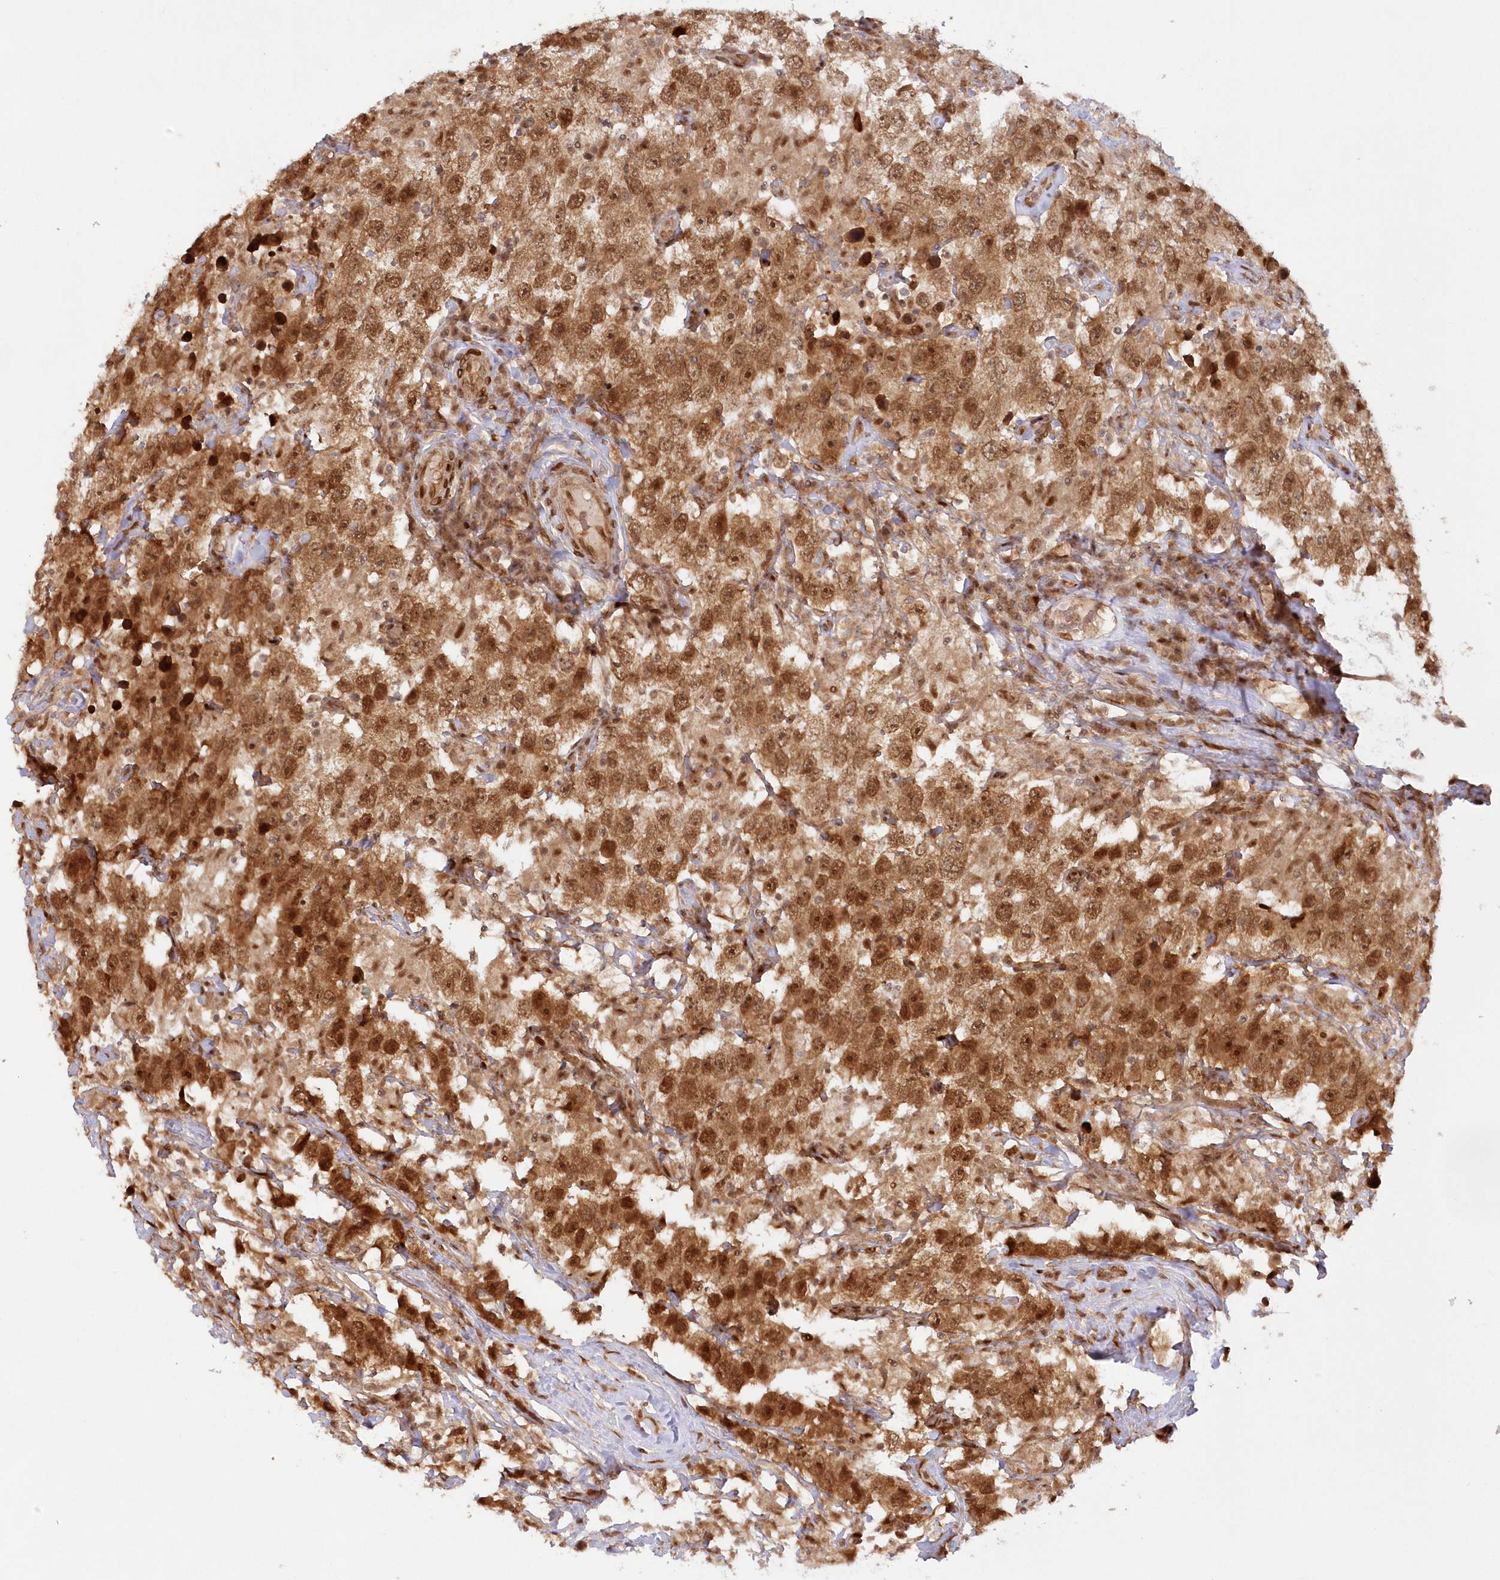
{"staining": {"intensity": "strong", "quantity": ">75%", "location": "cytoplasmic/membranous,nuclear"}, "tissue": "testis cancer", "cell_type": "Tumor cells", "image_type": "cancer", "snomed": [{"axis": "morphology", "description": "Seminoma, NOS"}, {"axis": "topography", "description": "Testis"}], "caption": "IHC staining of seminoma (testis), which reveals high levels of strong cytoplasmic/membranous and nuclear positivity in about >75% of tumor cells indicating strong cytoplasmic/membranous and nuclear protein expression. The staining was performed using DAB (brown) for protein detection and nuclei were counterstained in hematoxylin (blue).", "gene": "TOGARAM2", "patient": {"sex": "male", "age": 41}}